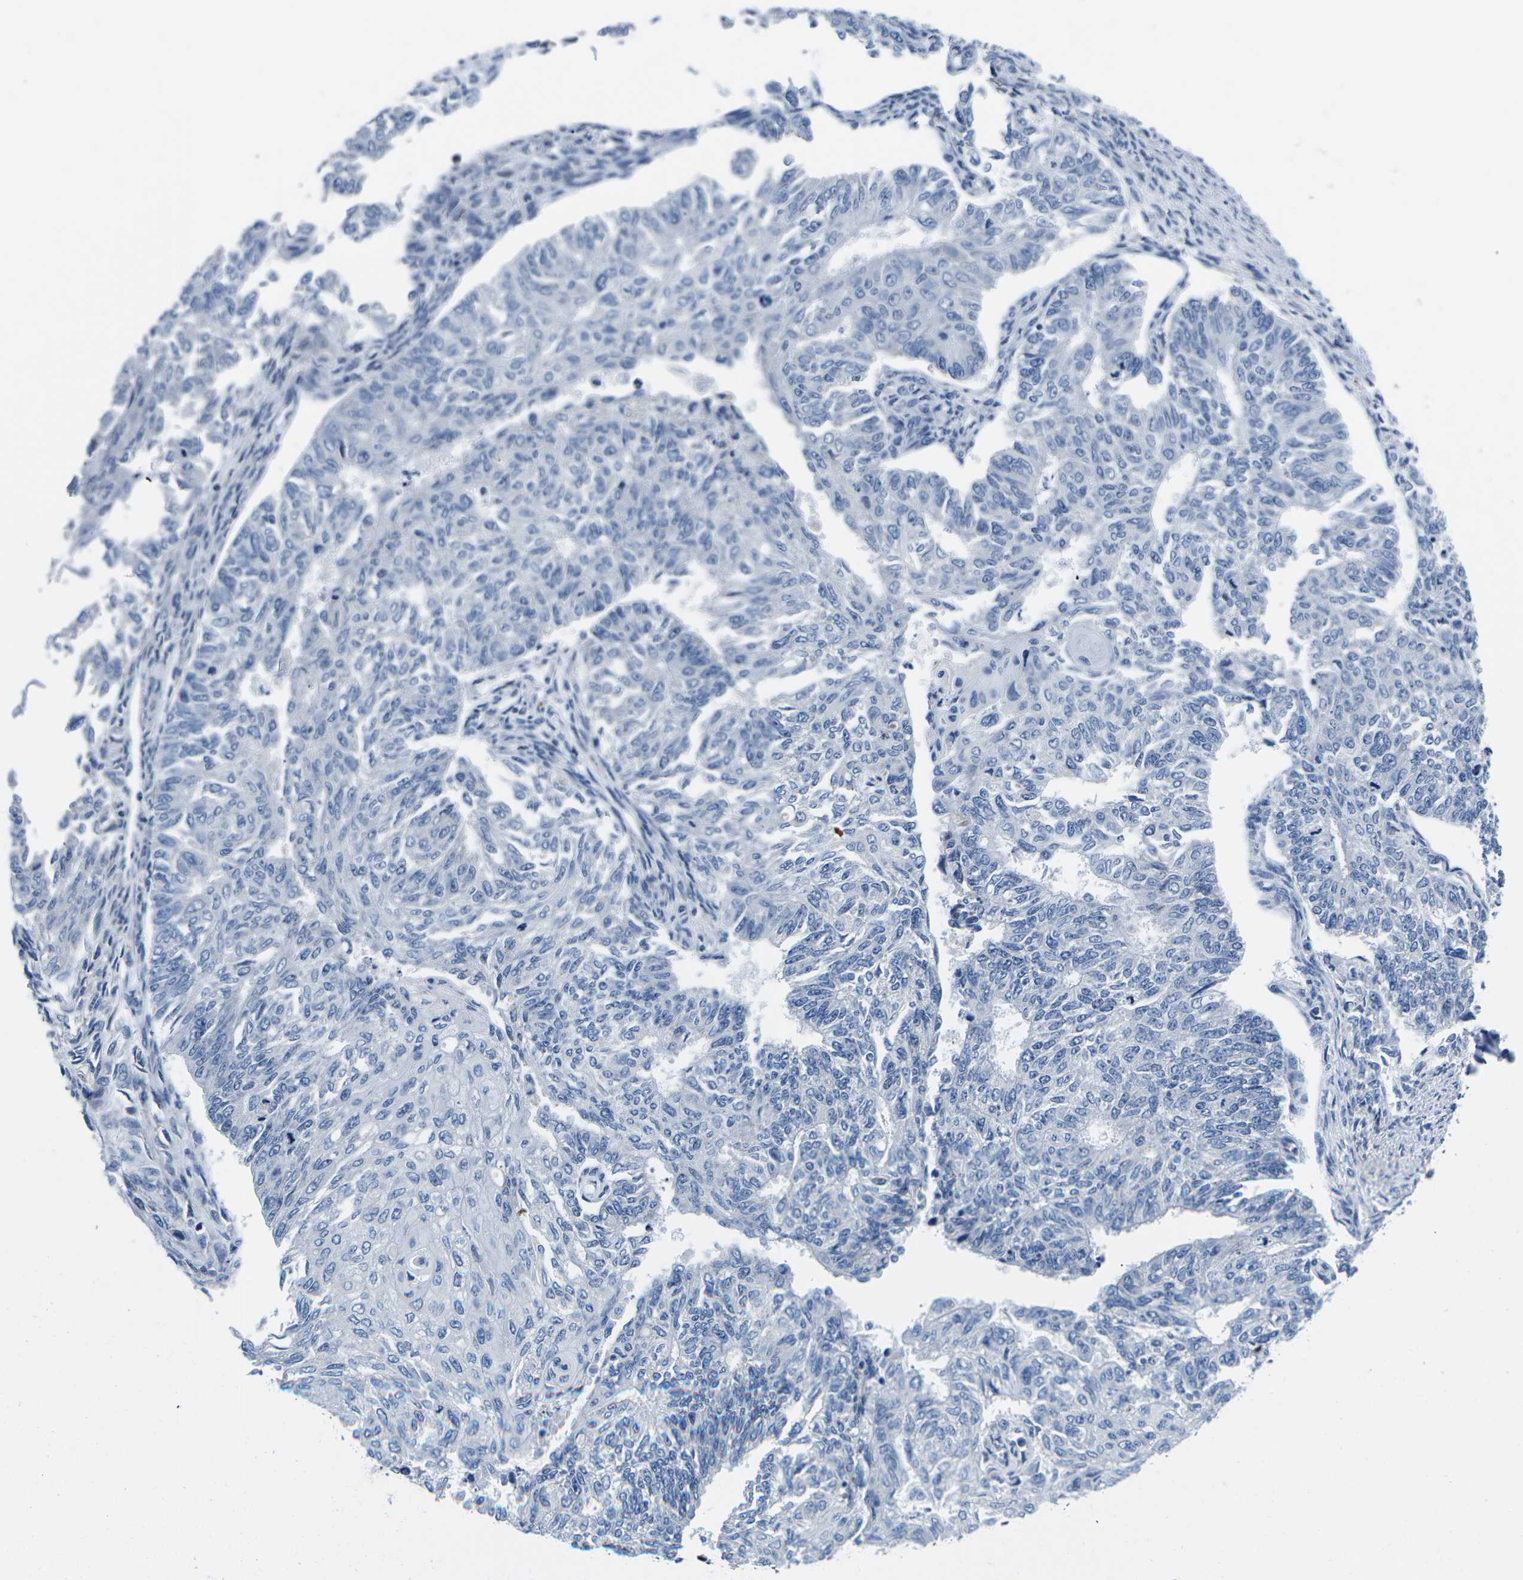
{"staining": {"intensity": "negative", "quantity": "none", "location": "none"}, "tissue": "endometrial cancer", "cell_type": "Tumor cells", "image_type": "cancer", "snomed": [{"axis": "morphology", "description": "Adenocarcinoma, NOS"}, {"axis": "topography", "description": "Endometrium"}], "caption": "Histopathology image shows no protein expression in tumor cells of endometrial cancer tissue.", "gene": "CDC73", "patient": {"sex": "female", "age": 32}}